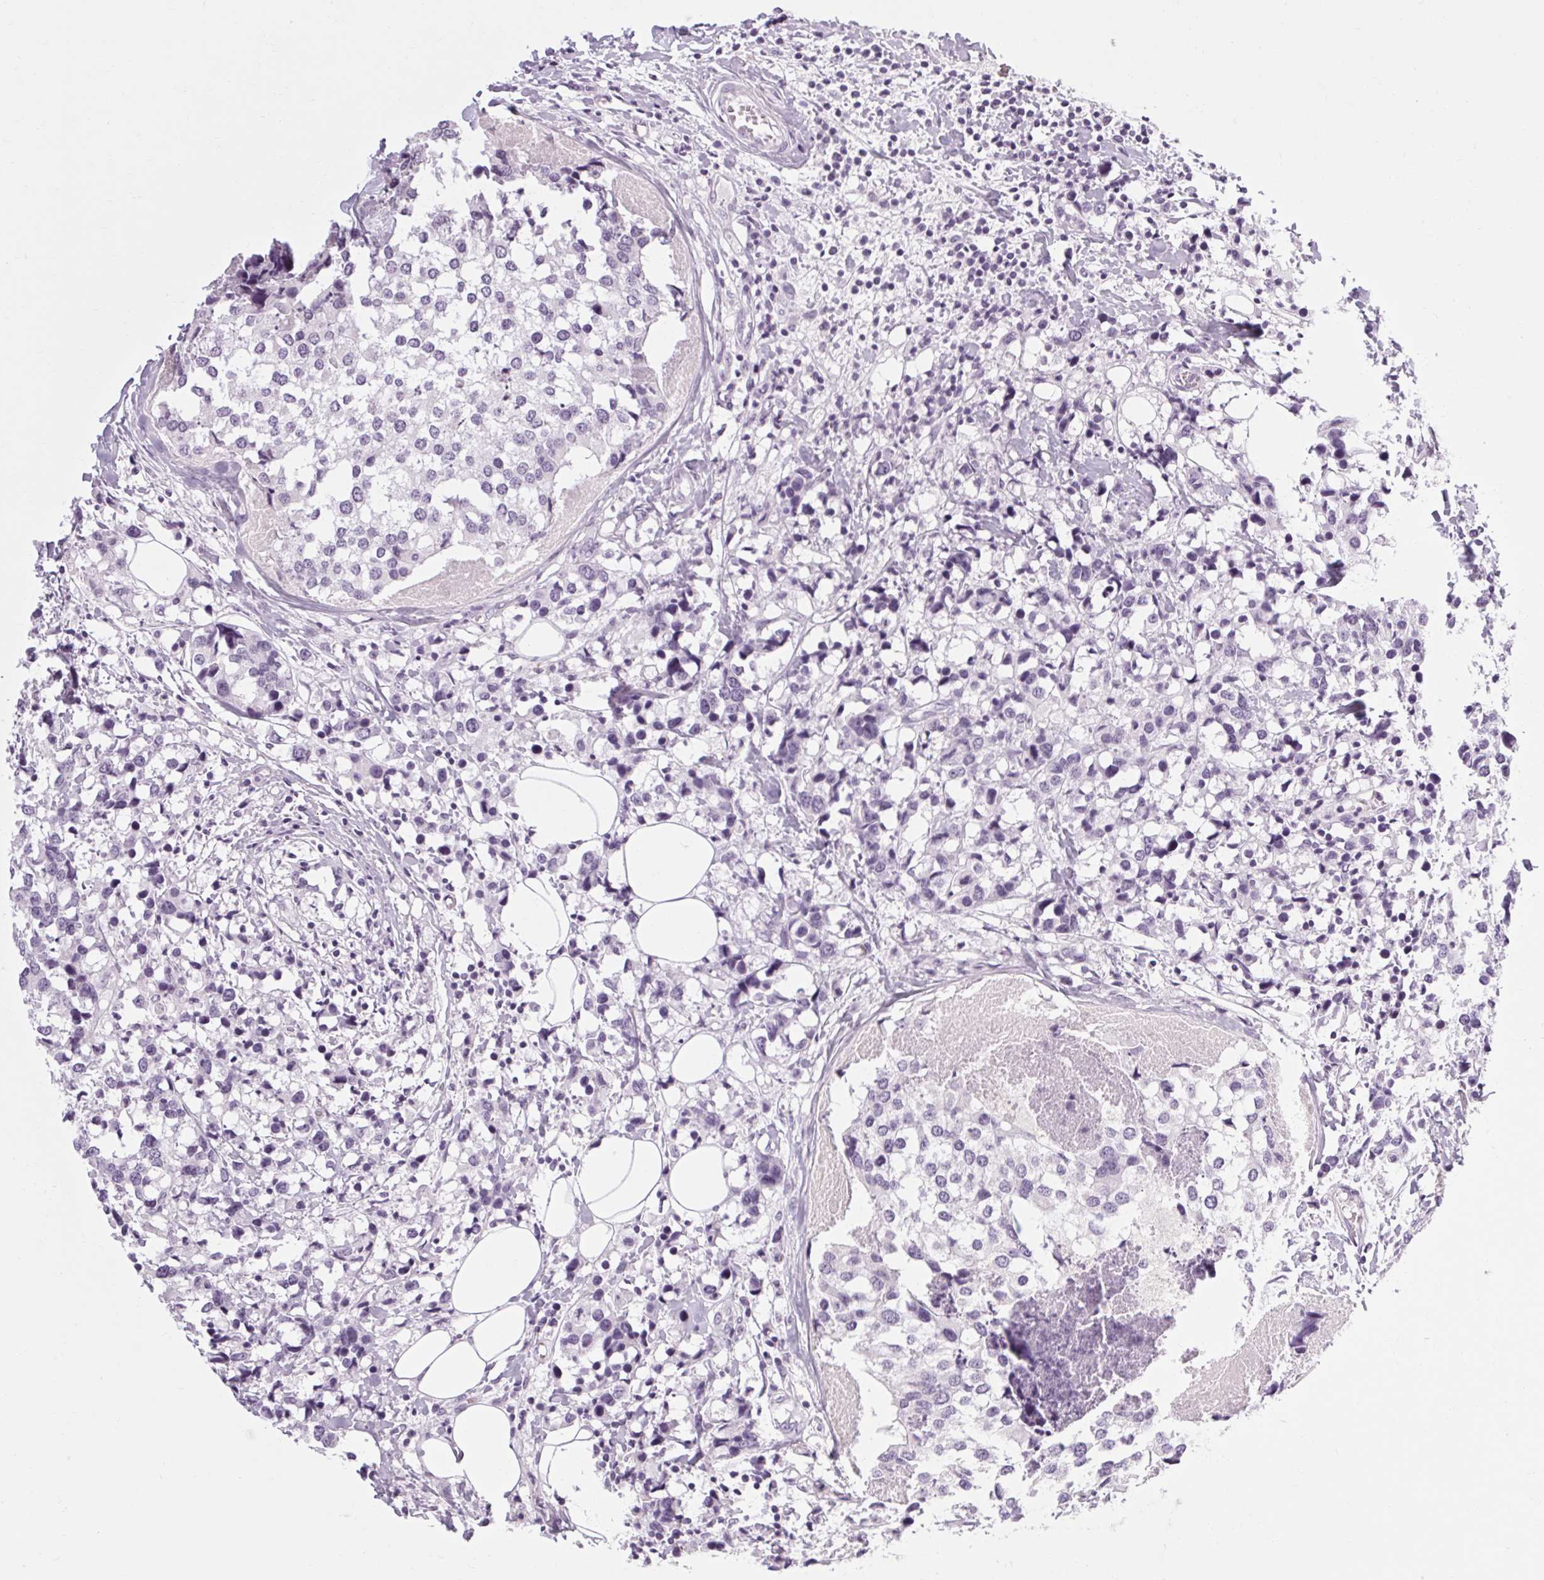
{"staining": {"intensity": "negative", "quantity": "none", "location": "none"}, "tissue": "breast cancer", "cell_type": "Tumor cells", "image_type": "cancer", "snomed": [{"axis": "morphology", "description": "Lobular carcinoma"}, {"axis": "topography", "description": "Breast"}], "caption": "Immunohistochemistry image of neoplastic tissue: breast cancer stained with DAB (3,3'-diaminobenzidine) shows no significant protein positivity in tumor cells. (Stains: DAB immunohistochemistry with hematoxylin counter stain, Microscopy: brightfield microscopy at high magnification).", "gene": "POMC", "patient": {"sex": "female", "age": 59}}